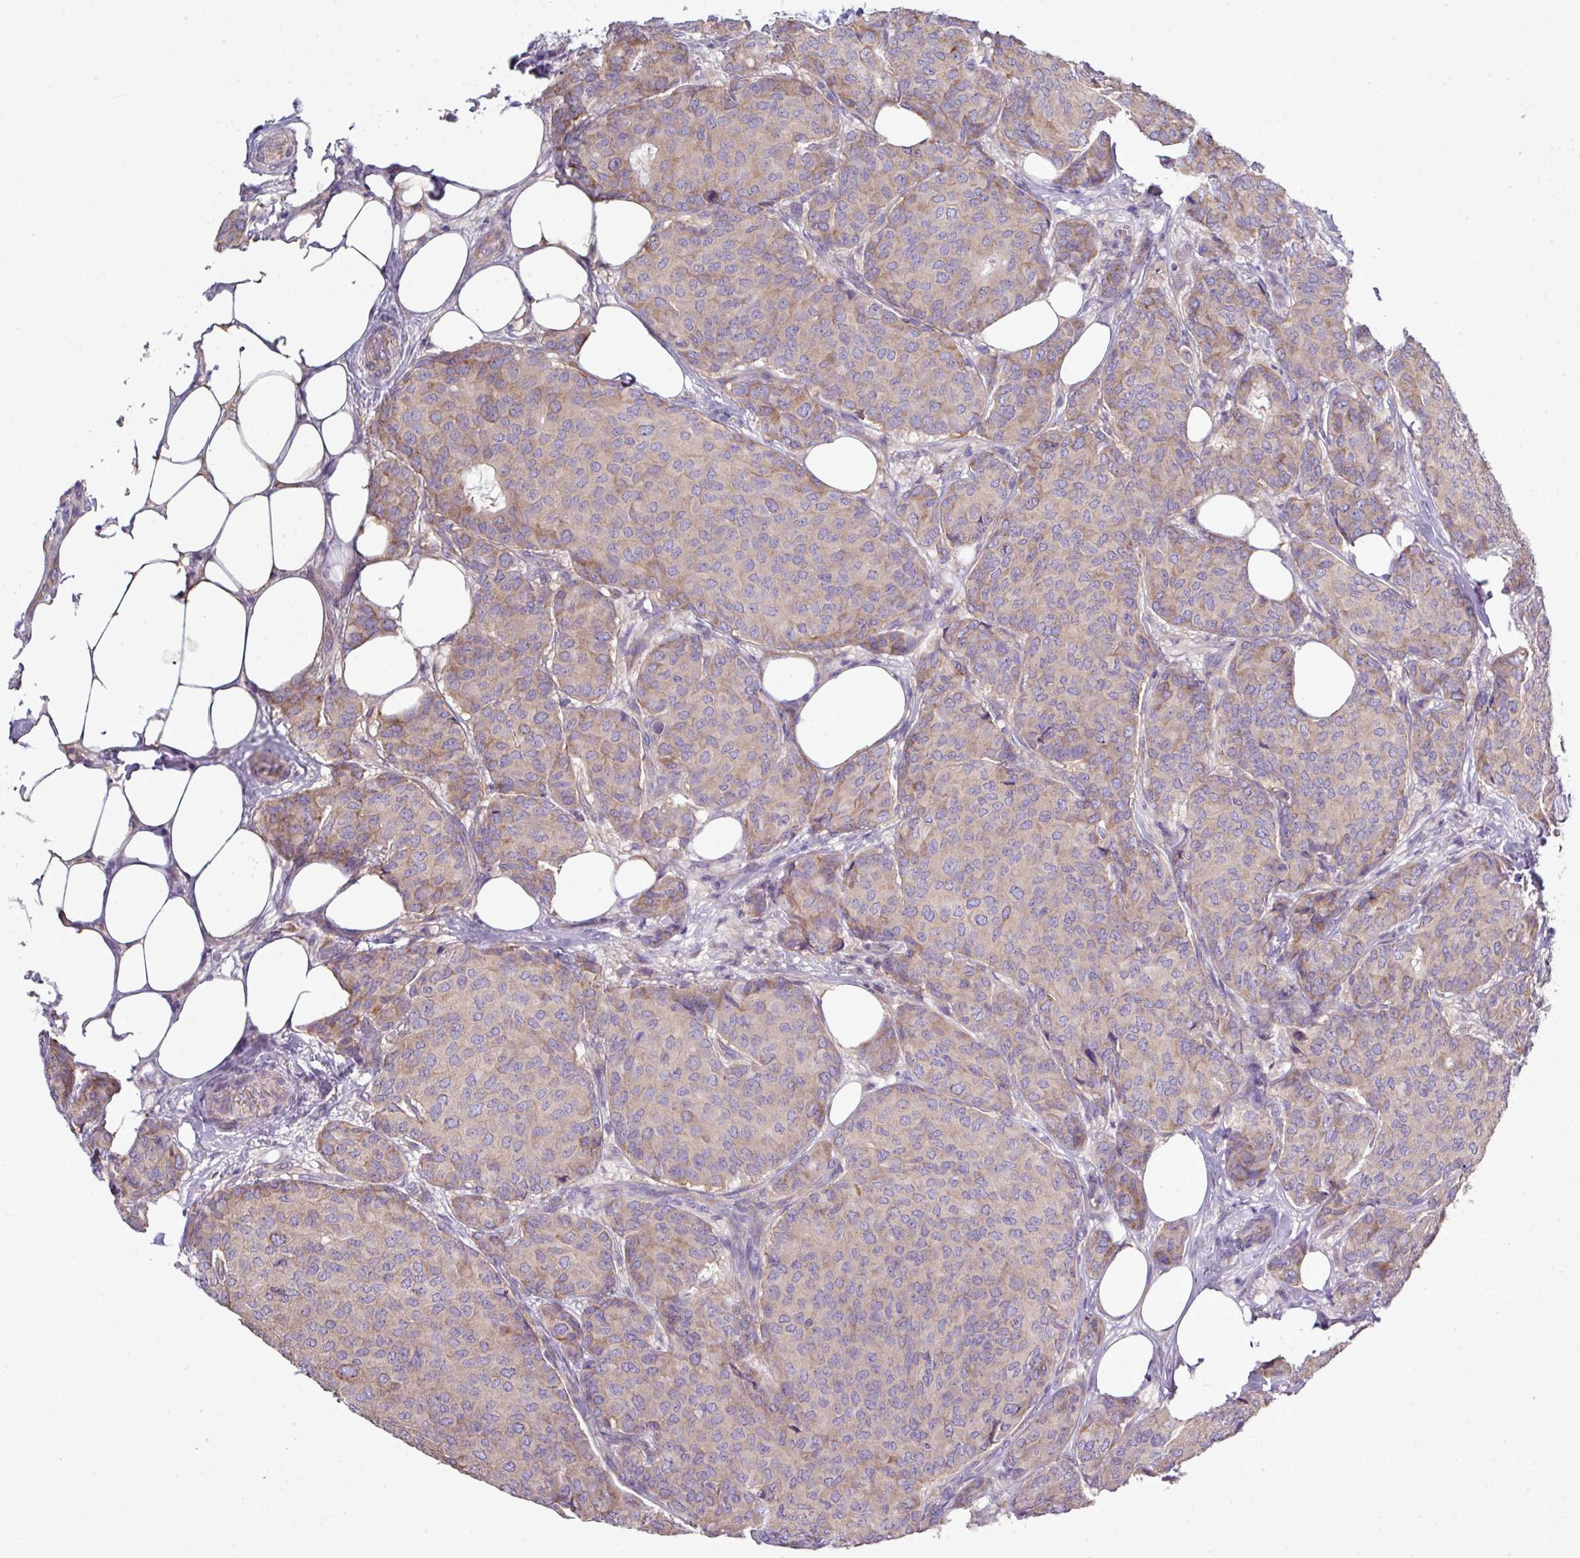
{"staining": {"intensity": "weak", "quantity": "25%-75%", "location": "cytoplasmic/membranous"}, "tissue": "breast cancer", "cell_type": "Tumor cells", "image_type": "cancer", "snomed": [{"axis": "morphology", "description": "Duct carcinoma"}, {"axis": "topography", "description": "Breast"}], "caption": "This is a histology image of immunohistochemistry (IHC) staining of breast invasive ductal carcinoma, which shows weak positivity in the cytoplasmic/membranous of tumor cells.", "gene": "AGAP5", "patient": {"sex": "female", "age": 75}}